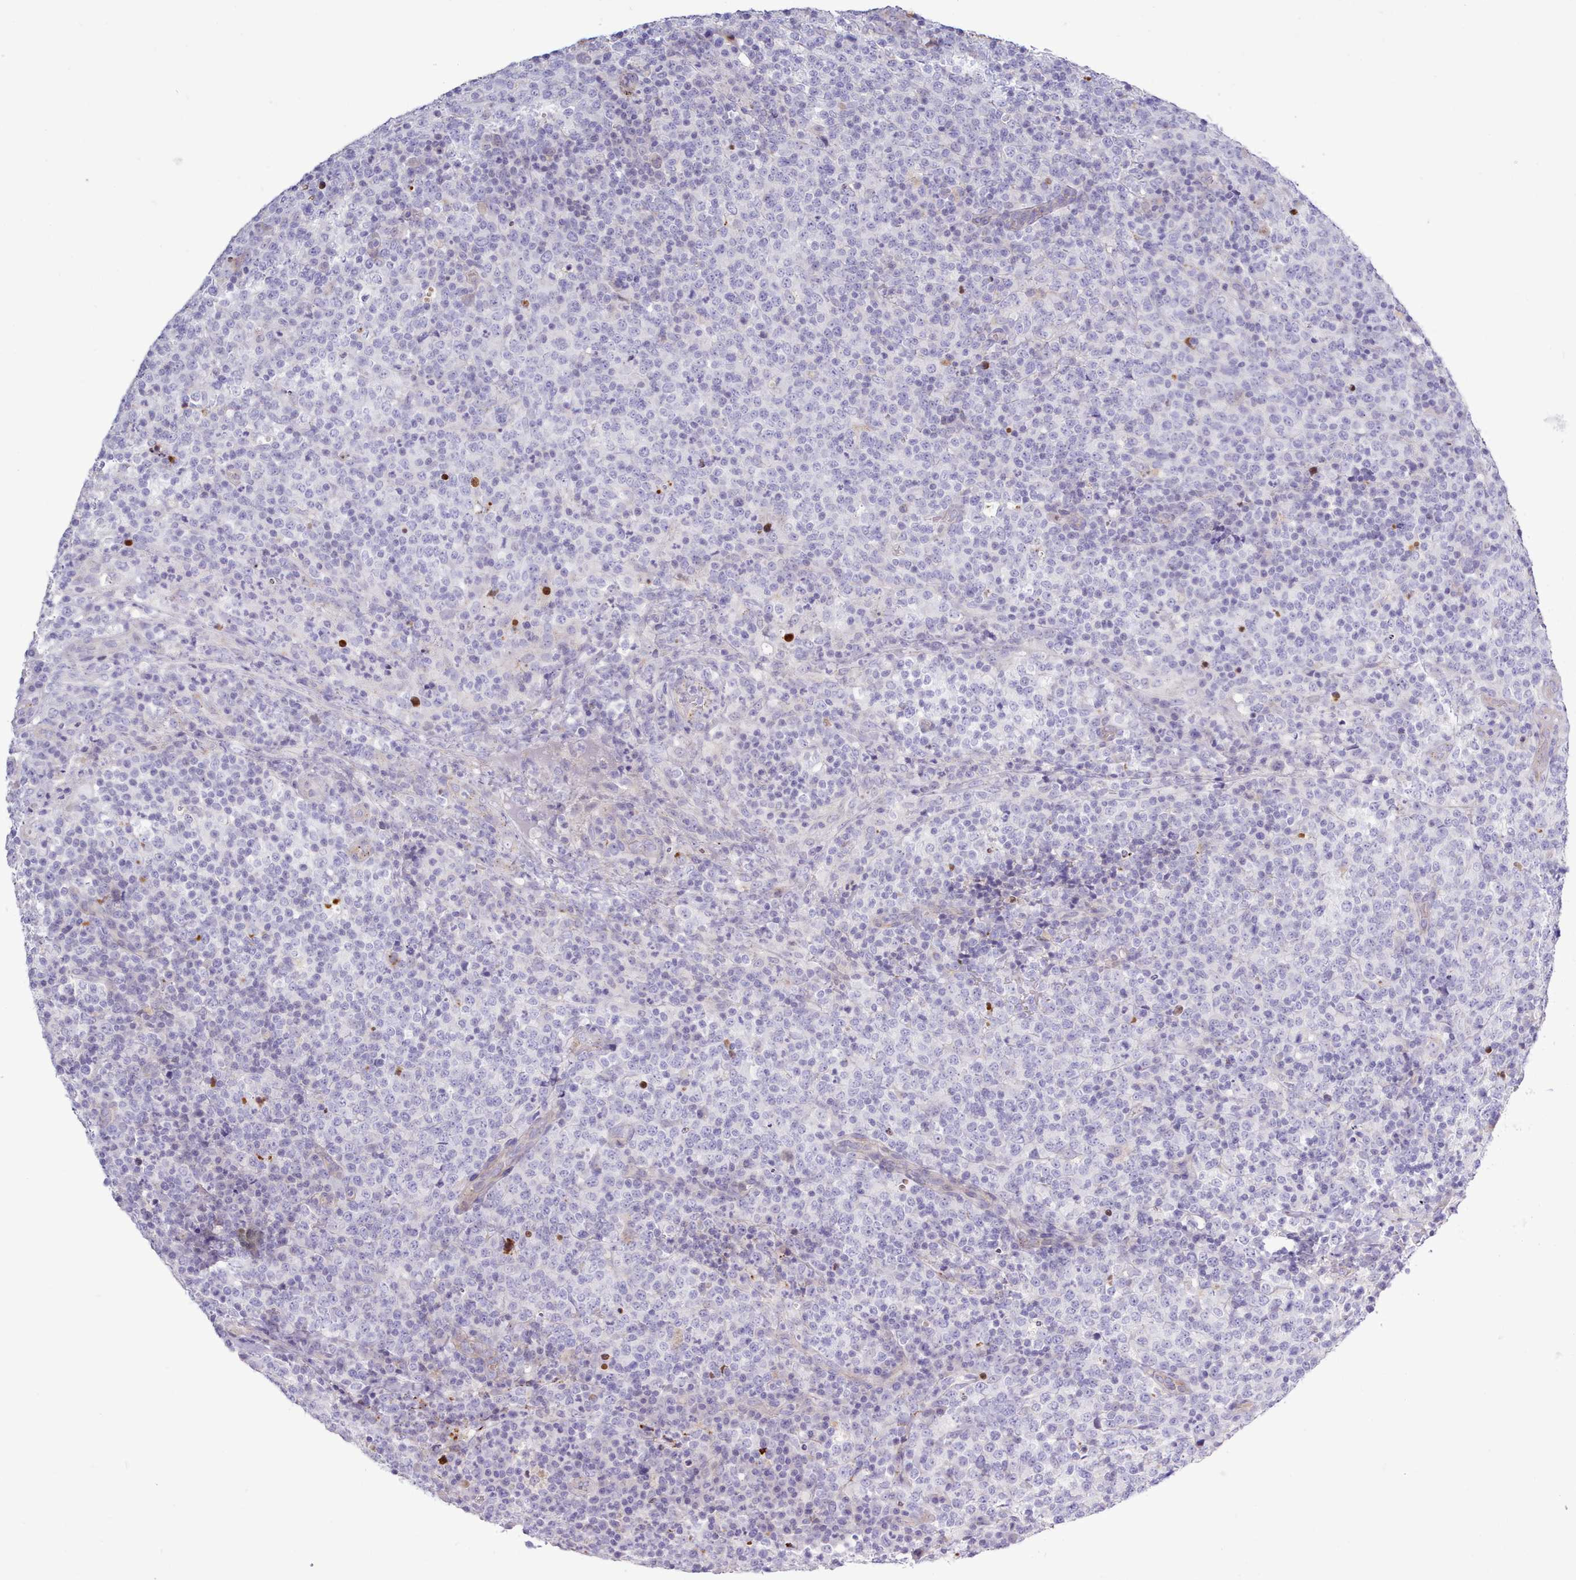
{"staining": {"intensity": "negative", "quantity": "none", "location": "none"}, "tissue": "lymphoma", "cell_type": "Tumor cells", "image_type": "cancer", "snomed": [{"axis": "morphology", "description": "Malignant lymphoma, non-Hodgkin's type, High grade"}, {"axis": "topography", "description": "Lymph node"}], "caption": "Tumor cells are negative for brown protein staining in lymphoma.", "gene": "SRD5A1", "patient": {"sex": "male", "age": 54}}